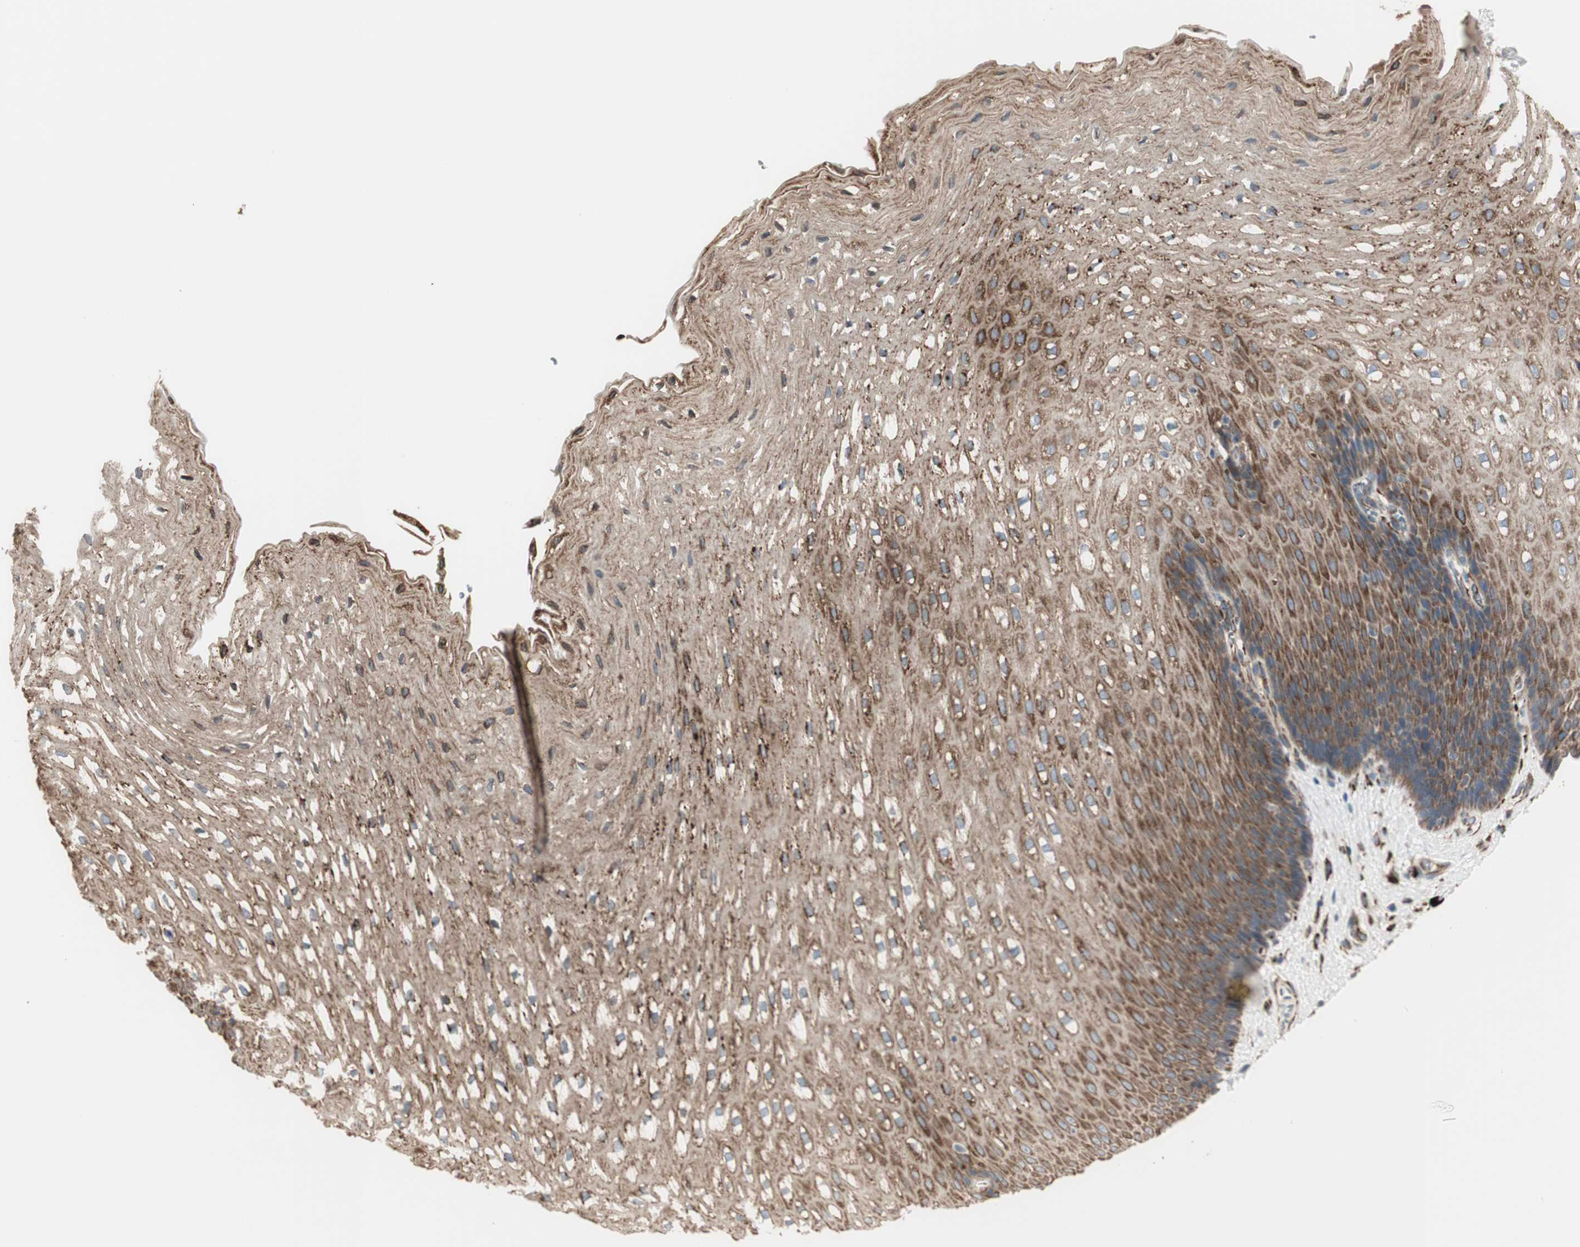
{"staining": {"intensity": "moderate", "quantity": ">75%", "location": "cytoplasmic/membranous"}, "tissue": "esophagus", "cell_type": "Squamous epithelial cells", "image_type": "normal", "snomed": [{"axis": "morphology", "description": "Normal tissue, NOS"}, {"axis": "topography", "description": "Esophagus"}], "caption": "Esophagus was stained to show a protein in brown. There is medium levels of moderate cytoplasmic/membranous positivity in approximately >75% of squamous epithelial cells. The protein is stained brown, and the nuclei are stained in blue (DAB IHC with brightfield microscopy, high magnification).", "gene": "RRBP1", "patient": {"sex": "male", "age": 48}}